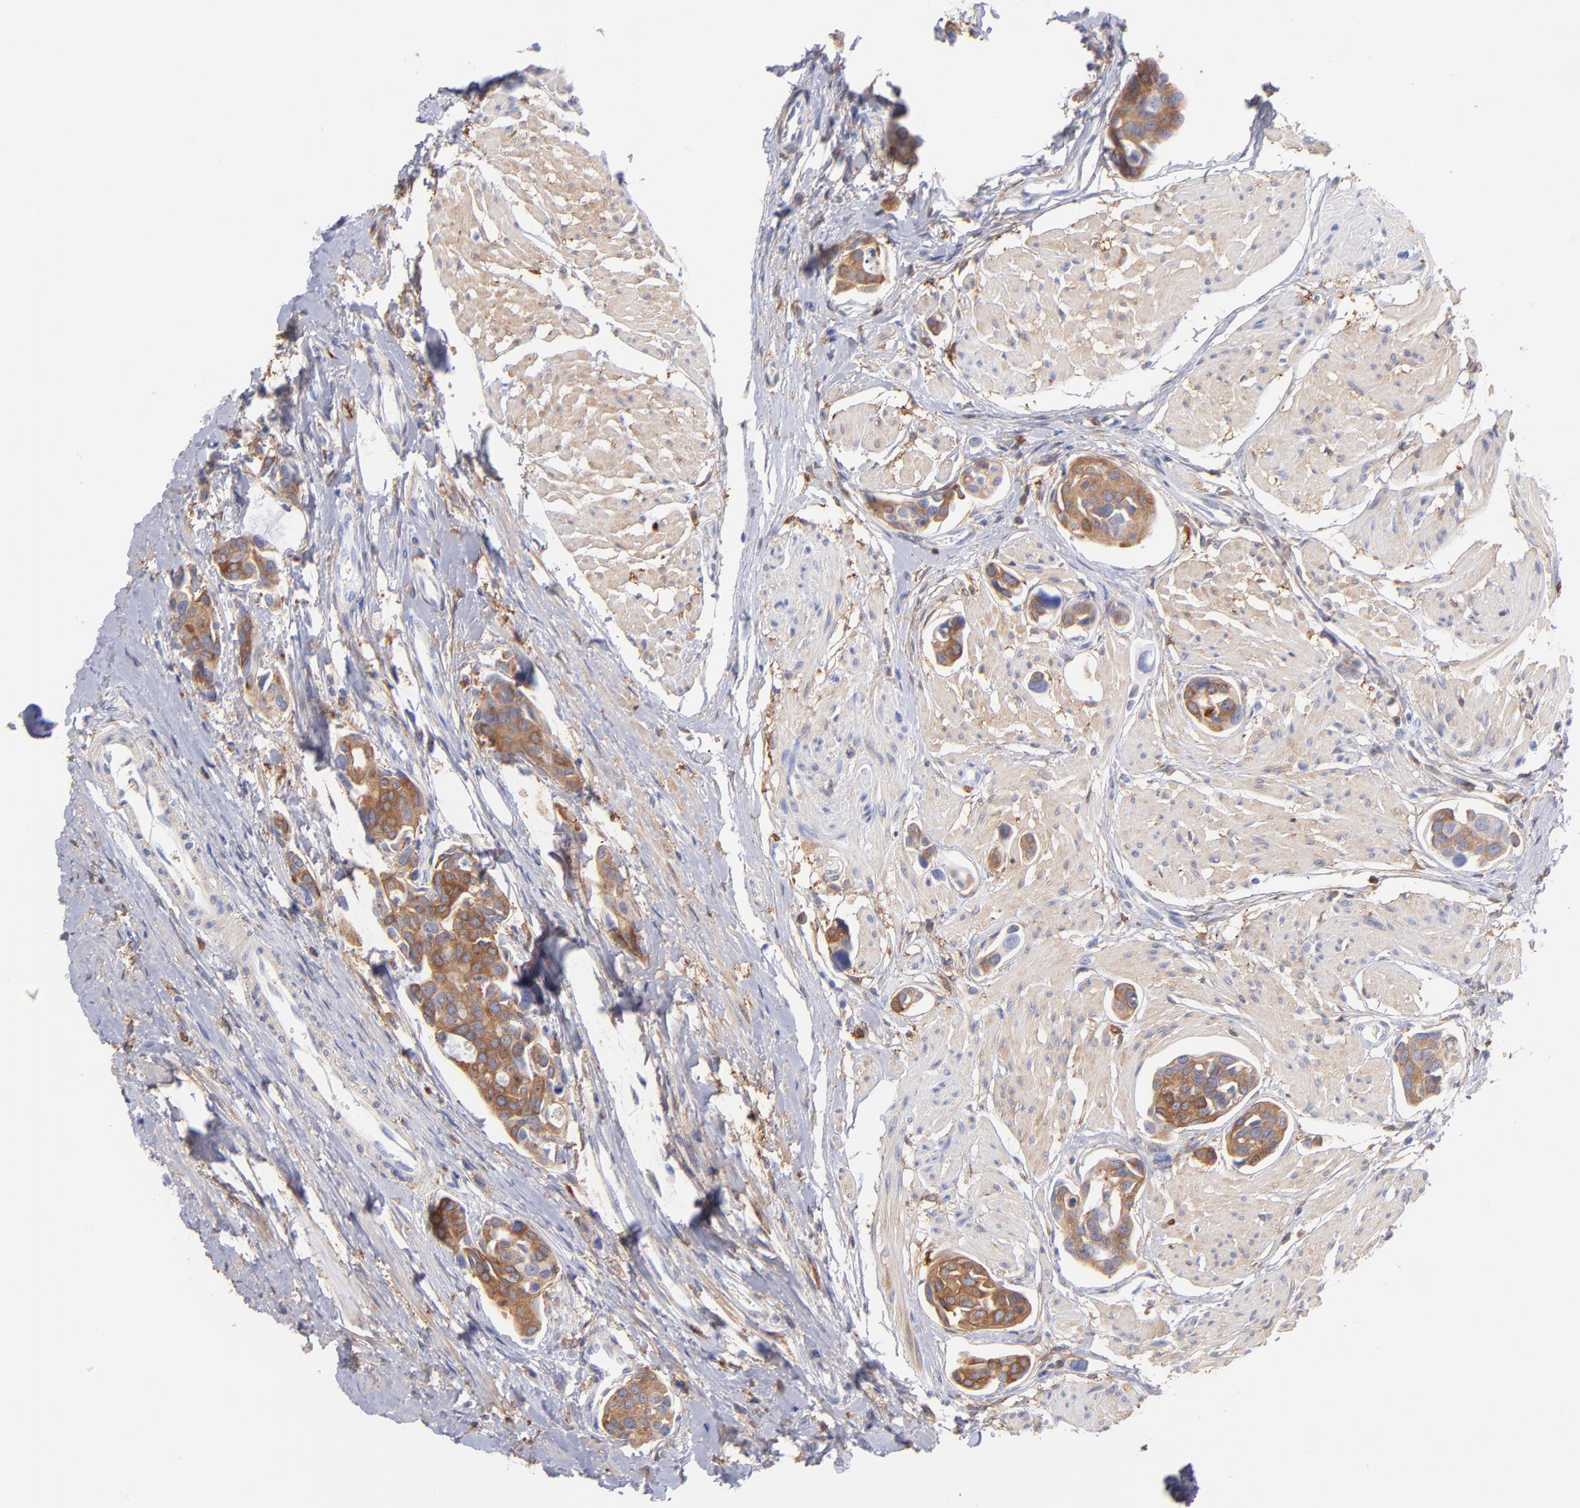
{"staining": {"intensity": "moderate", "quantity": ">75%", "location": "cytoplasmic/membranous"}, "tissue": "urothelial cancer", "cell_type": "Tumor cells", "image_type": "cancer", "snomed": [{"axis": "morphology", "description": "Urothelial carcinoma, High grade"}, {"axis": "topography", "description": "Urinary bladder"}], "caption": "A high-resolution image shows immunohistochemistry (IHC) staining of urothelial cancer, which shows moderate cytoplasmic/membranous positivity in about >75% of tumor cells. The staining was performed using DAB (3,3'-diaminobenzidine) to visualize the protein expression in brown, while the nuclei were stained in blue with hematoxylin (Magnification: 20x).", "gene": "PRKCA", "patient": {"sex": "male", "age": 78}}